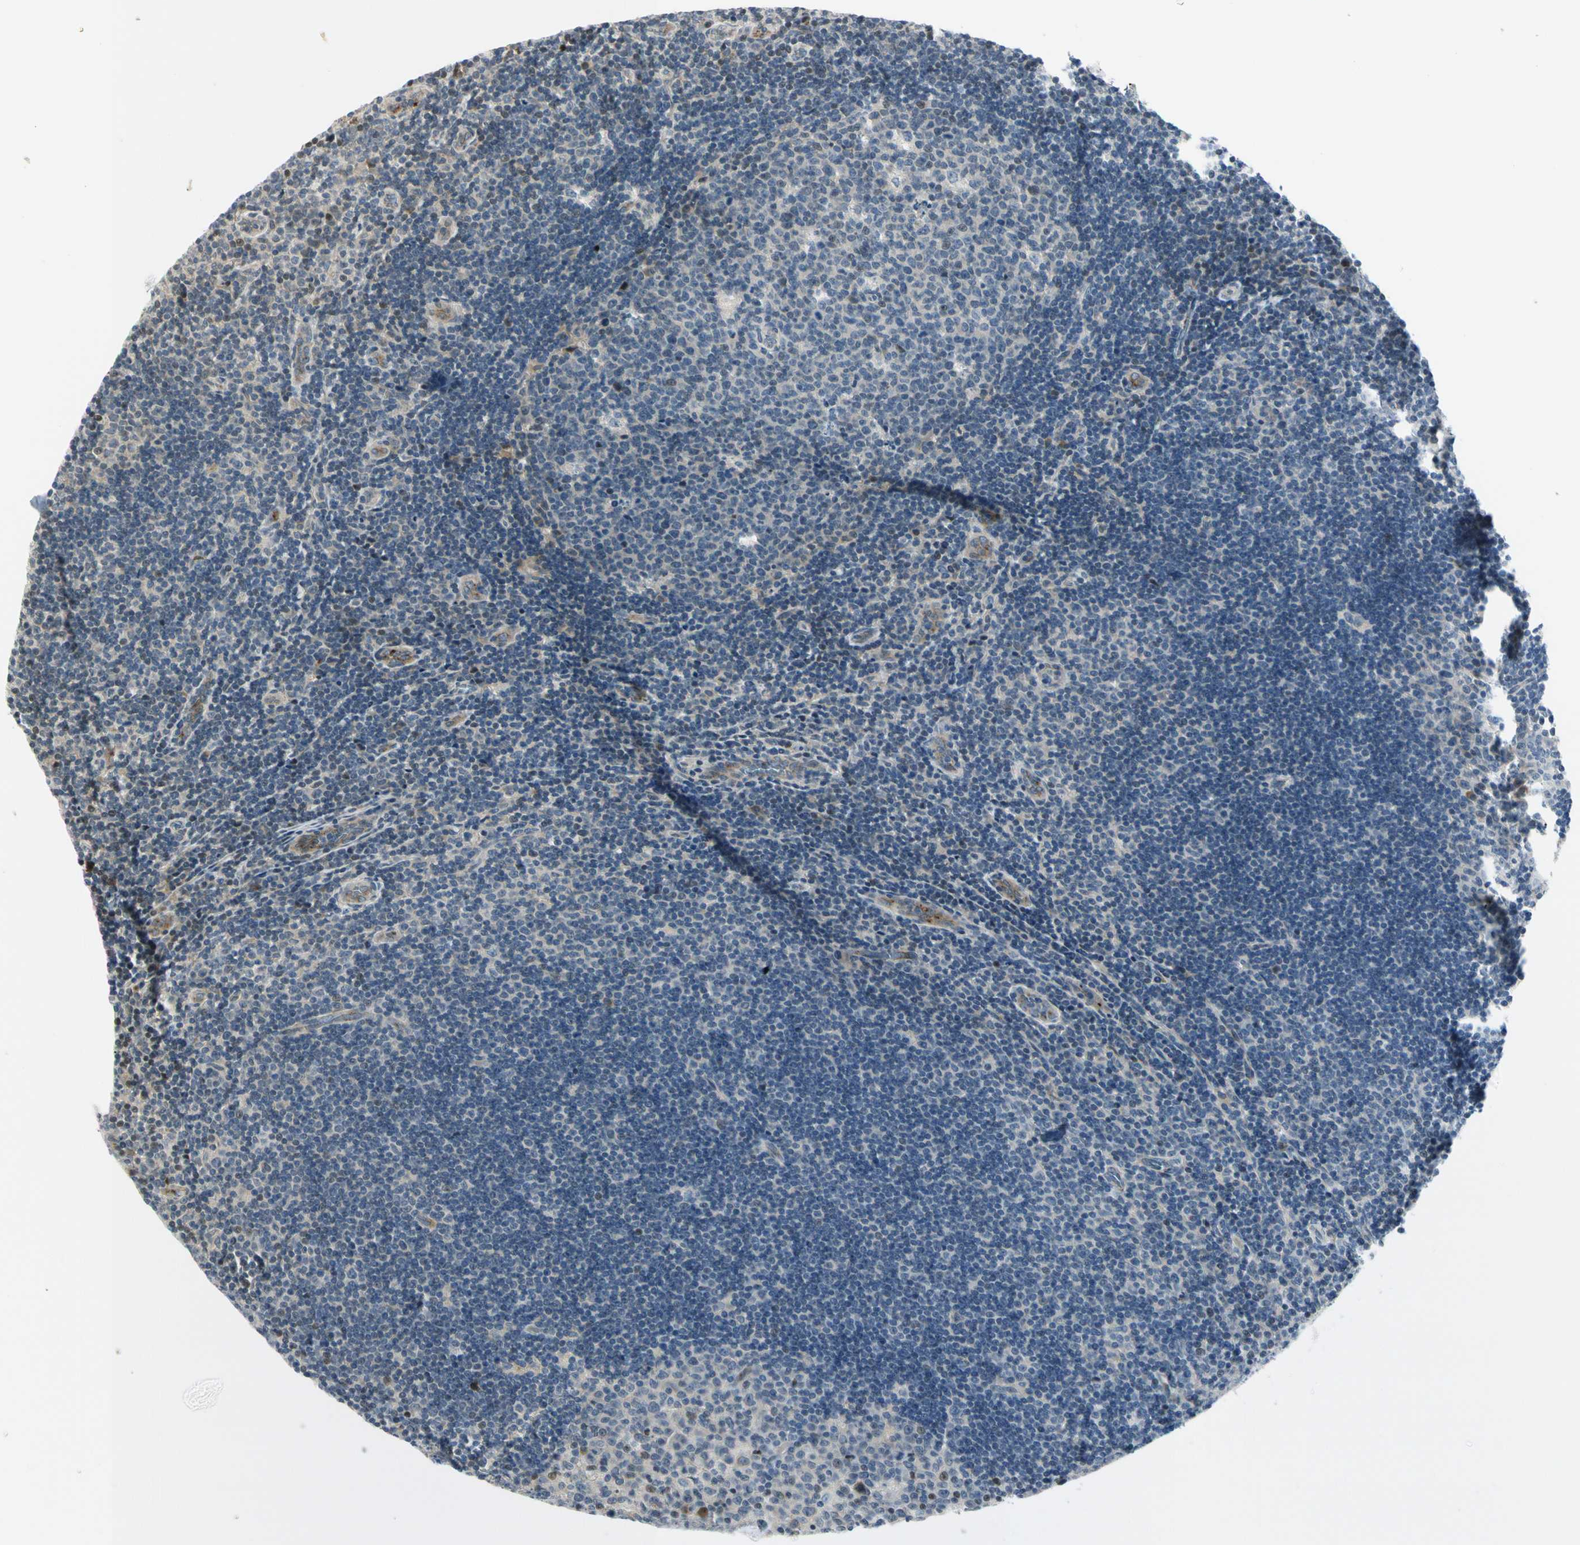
{"staining": {"intensity": "weak", "quantity": "<25%", "location": "nuclear"}, "tissue": "lymph node", "cell_type": "Germinal center cells", "image_type": "normal", "snomed": [{"axis": "morphology", "description": "Normal tissue, NOS"}, {"axis": "topography", "description": "Lymph node"}, {"axis": "topography", "description": "Salivary gland"}], "caption": "Immunohistochemical staining of benign human lymph node displays no significant staining in germinal center cells.", "gene": "NPDC1", "patient": {"sex": "male", "age": 8}}